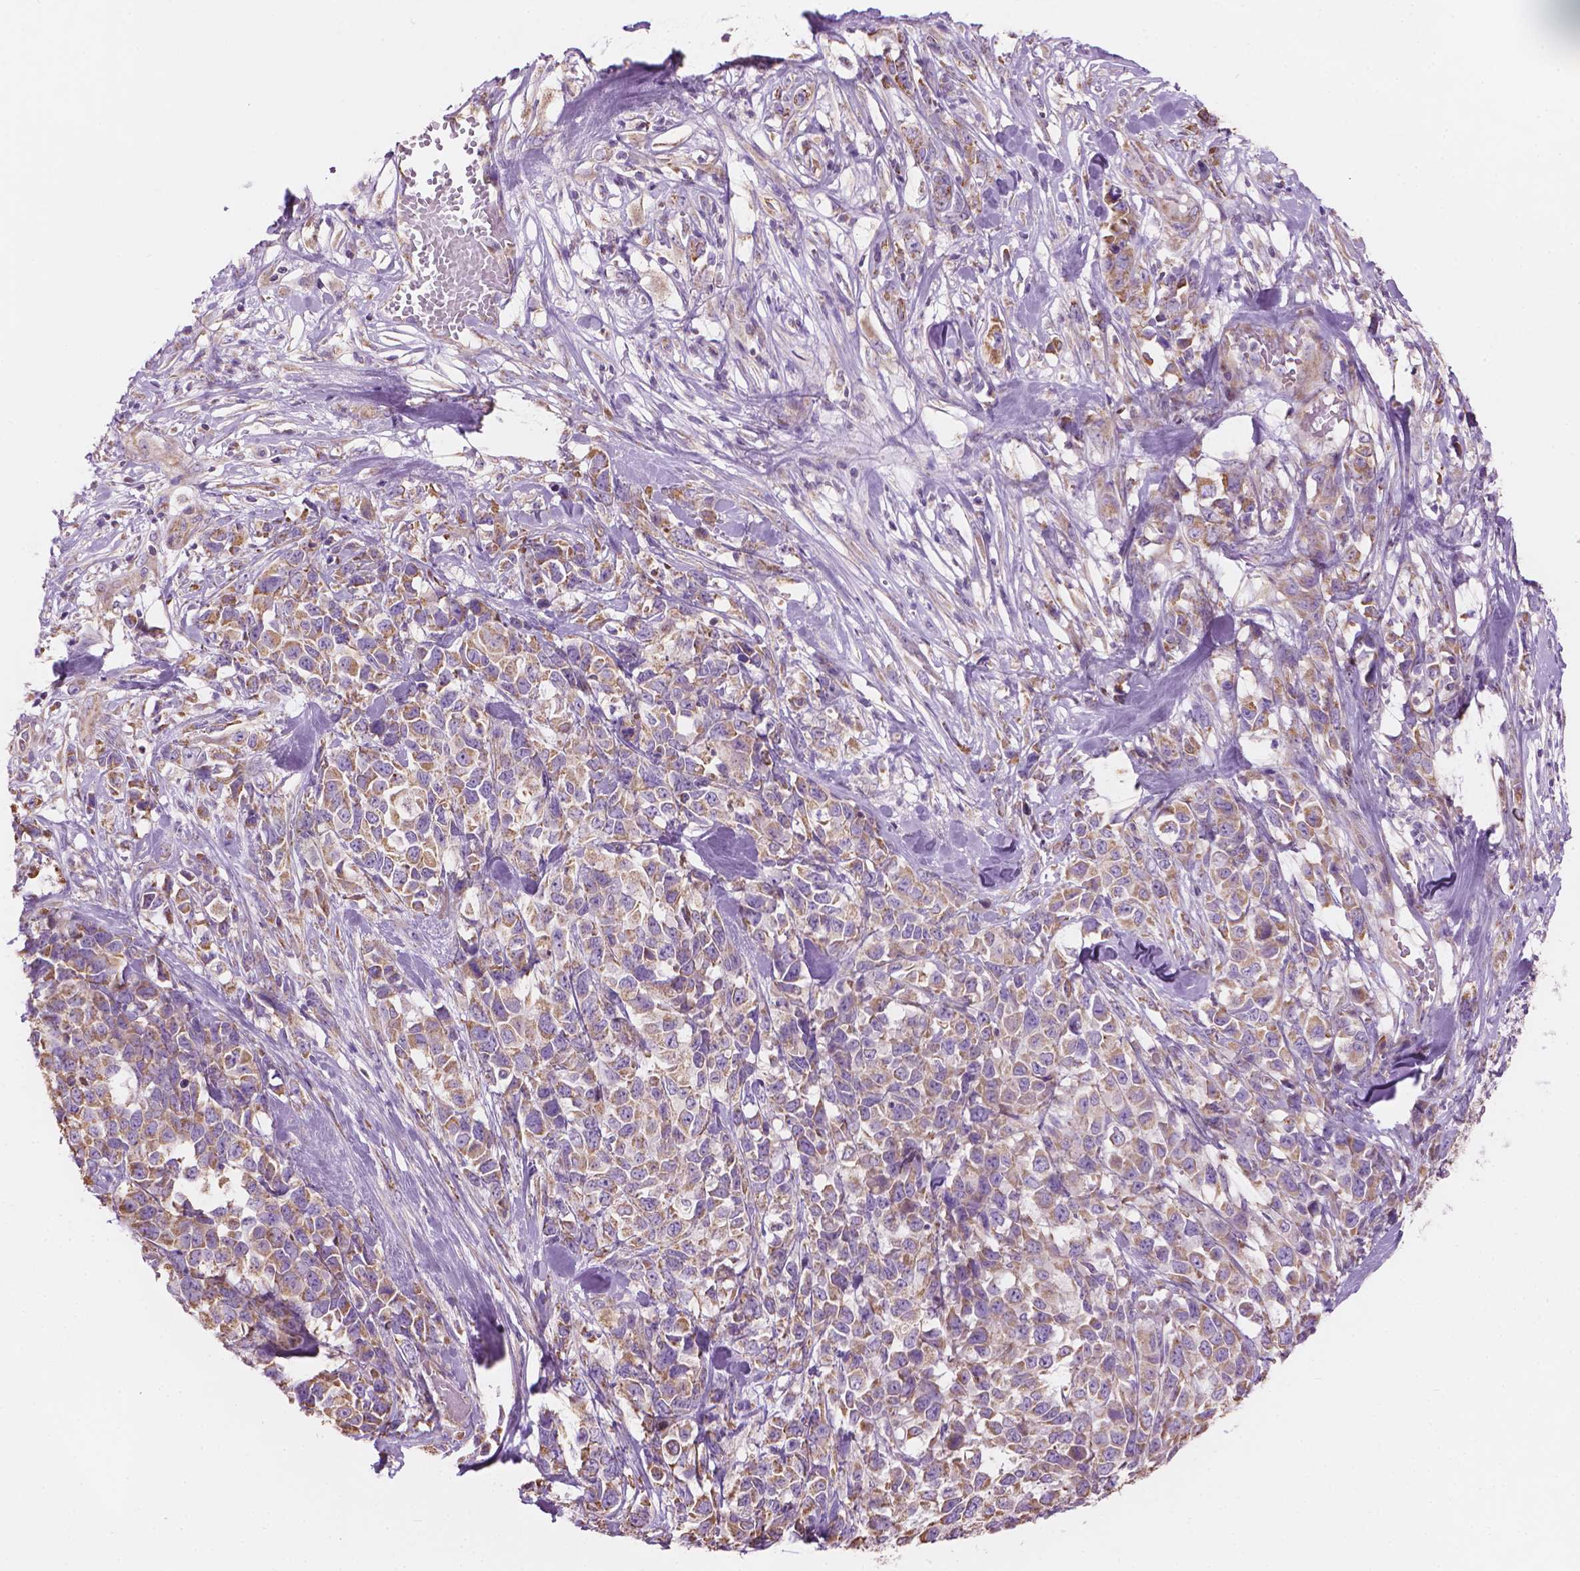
{"staining": {"intensity": "moderate", "quantity": ">75%", "location": "cytoplasmic/membranous"}, "tissue": "melanoma", "cell_type": "Tumor cells", "image_type": "cancer", "snomed": [{"axis": "morphology", "description": "Malignant melanoma, Metastatic site"}, {"axis": "topography", "description": "Skin"}], "caption": "Moderate cytoplasmic/membranous staining is seen in approximately >75% of tumor cells in malignant melanoma (metastatic site).", "gene": "TTC29", "patient": {"sex": "male", "age": 84}}